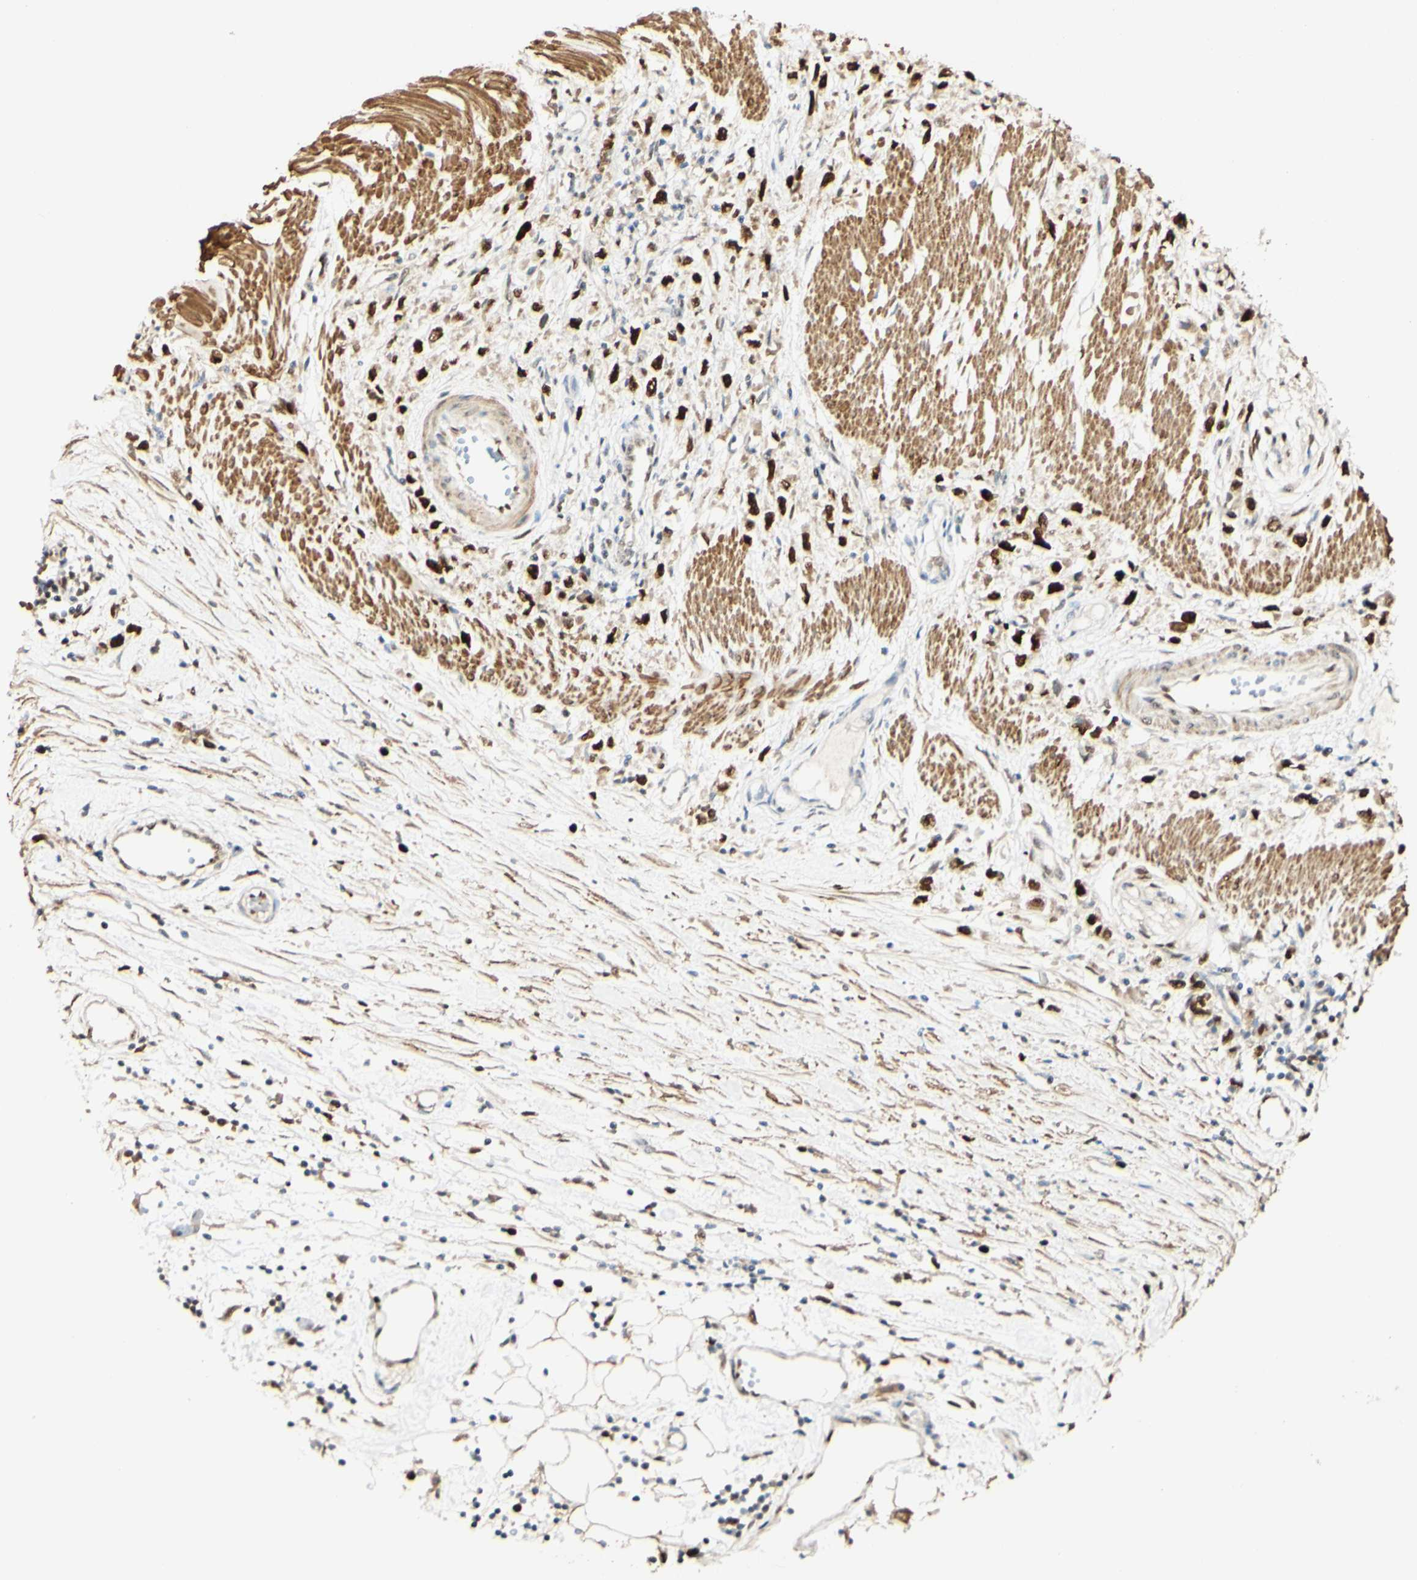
{"staining": {"intensity": "strong", "quantity": ">75%", "location": "nuclear"}, "tissue": "stomach cancer", "cell_type": "Tumor cells", "image_type": "cancer", "snomed": [{"axis": "morphology", "description": "Adenocarcinoma, NOS"}, {"axis": "topography", "description": "Stomach"}], "caption": "High-power microscopy captured an immunohistochemistry image of adenocarcinoma (stomach), revealing strong nuclear expression in about >75% of tumor cells.", "gene": "MAP3K4", "patient": {"sex": "female", "age": 59}}